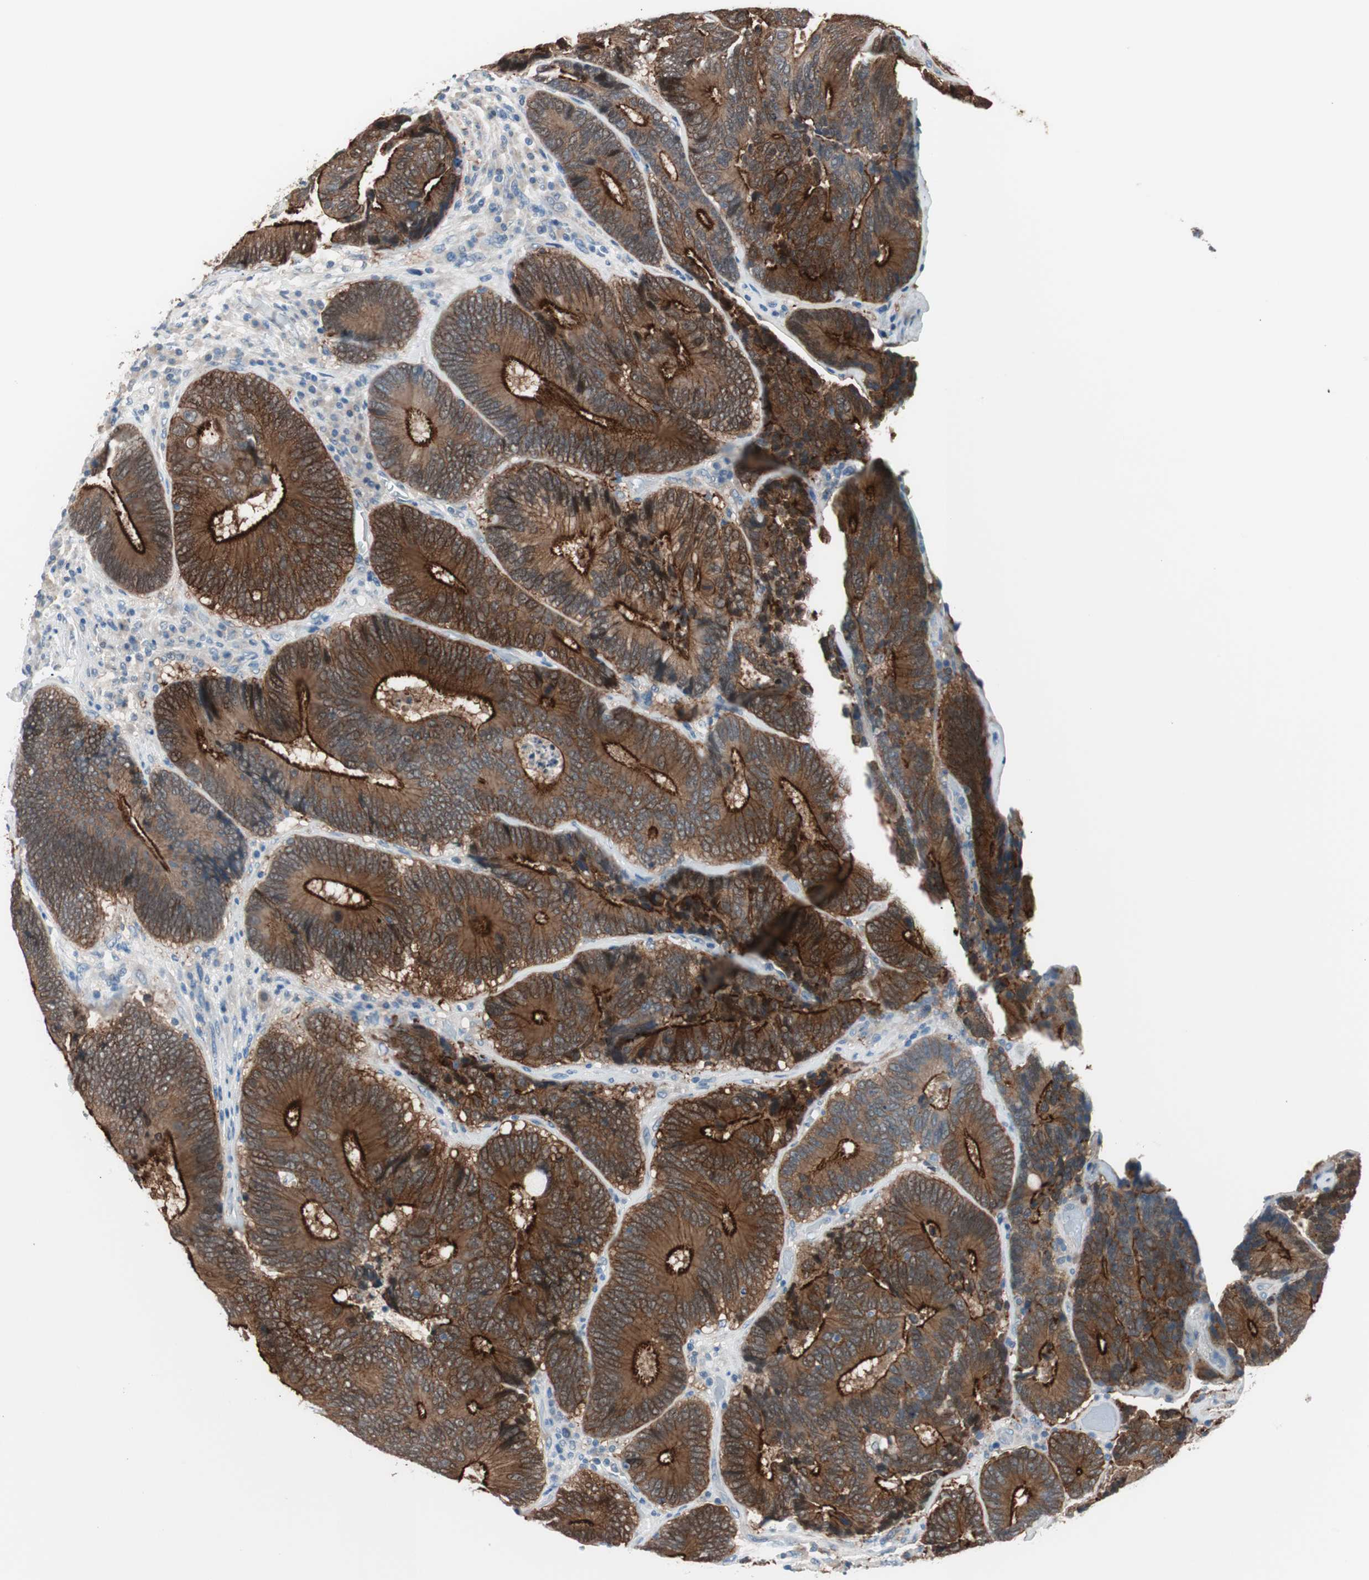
{"staining": {"intensity": "strong", "quantity": ">75%", "location": "cytoplasmic/membranous"}, "tissue": "colorectal cancer", "cell_type": "Tumor cells", "image_type": "cancer", "snomed": [{"axis": "morphology", "description": "Adenocarcinoma, NOS"}, {"axis": "topography", "description": "Colon"}], "caption": "Colorectal adenocarcinoma stained for a protein (brown) shows strong cytoplasmic/membranous positive staining in approximately >75% of tumor cells.", "gene": "VIL1", "patient": {"sex": "female", "age": 78}}